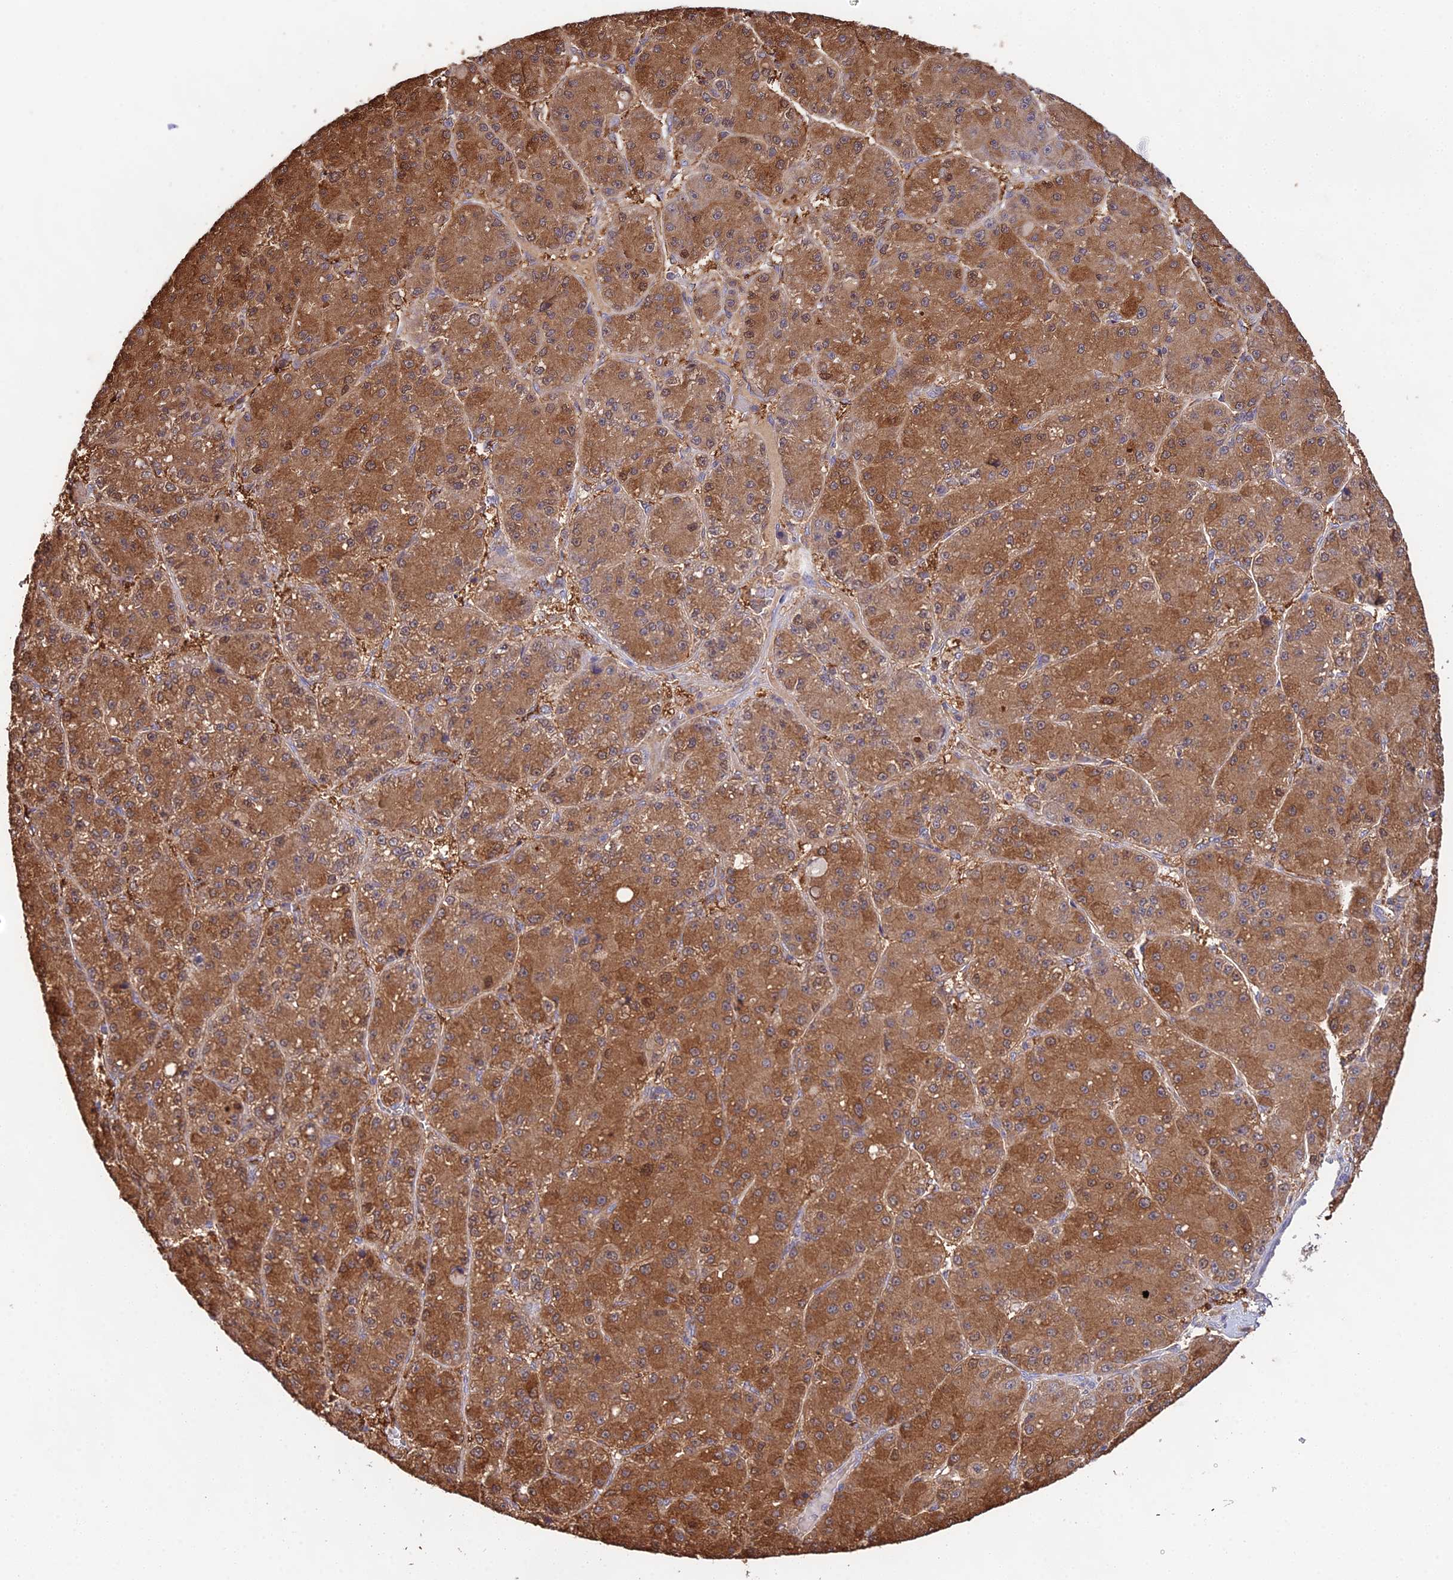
{"staining": {"intensity": "strong", "quantity": ">75%", "location": "cytoplasmic/membranous,nuclear"}, "tissue": "liver cancer", "cell_type": "Tumor cells", "image_type": "cancer", "snomed": [{"axis": "morphology", "description": "Carcinoma, Hepatocellular, NOS"}, {"axis": "topography", "description": "Liver"}], "caption": "Immunohistochemical staining of human hepatocellular carcinoma (liver) displays strong cytoplasmic/membranous and nuclear protein staining in approximately >75% of tumor cells.", "gene": "FBP1", "patient": {"sex": "male", "age": 67}}